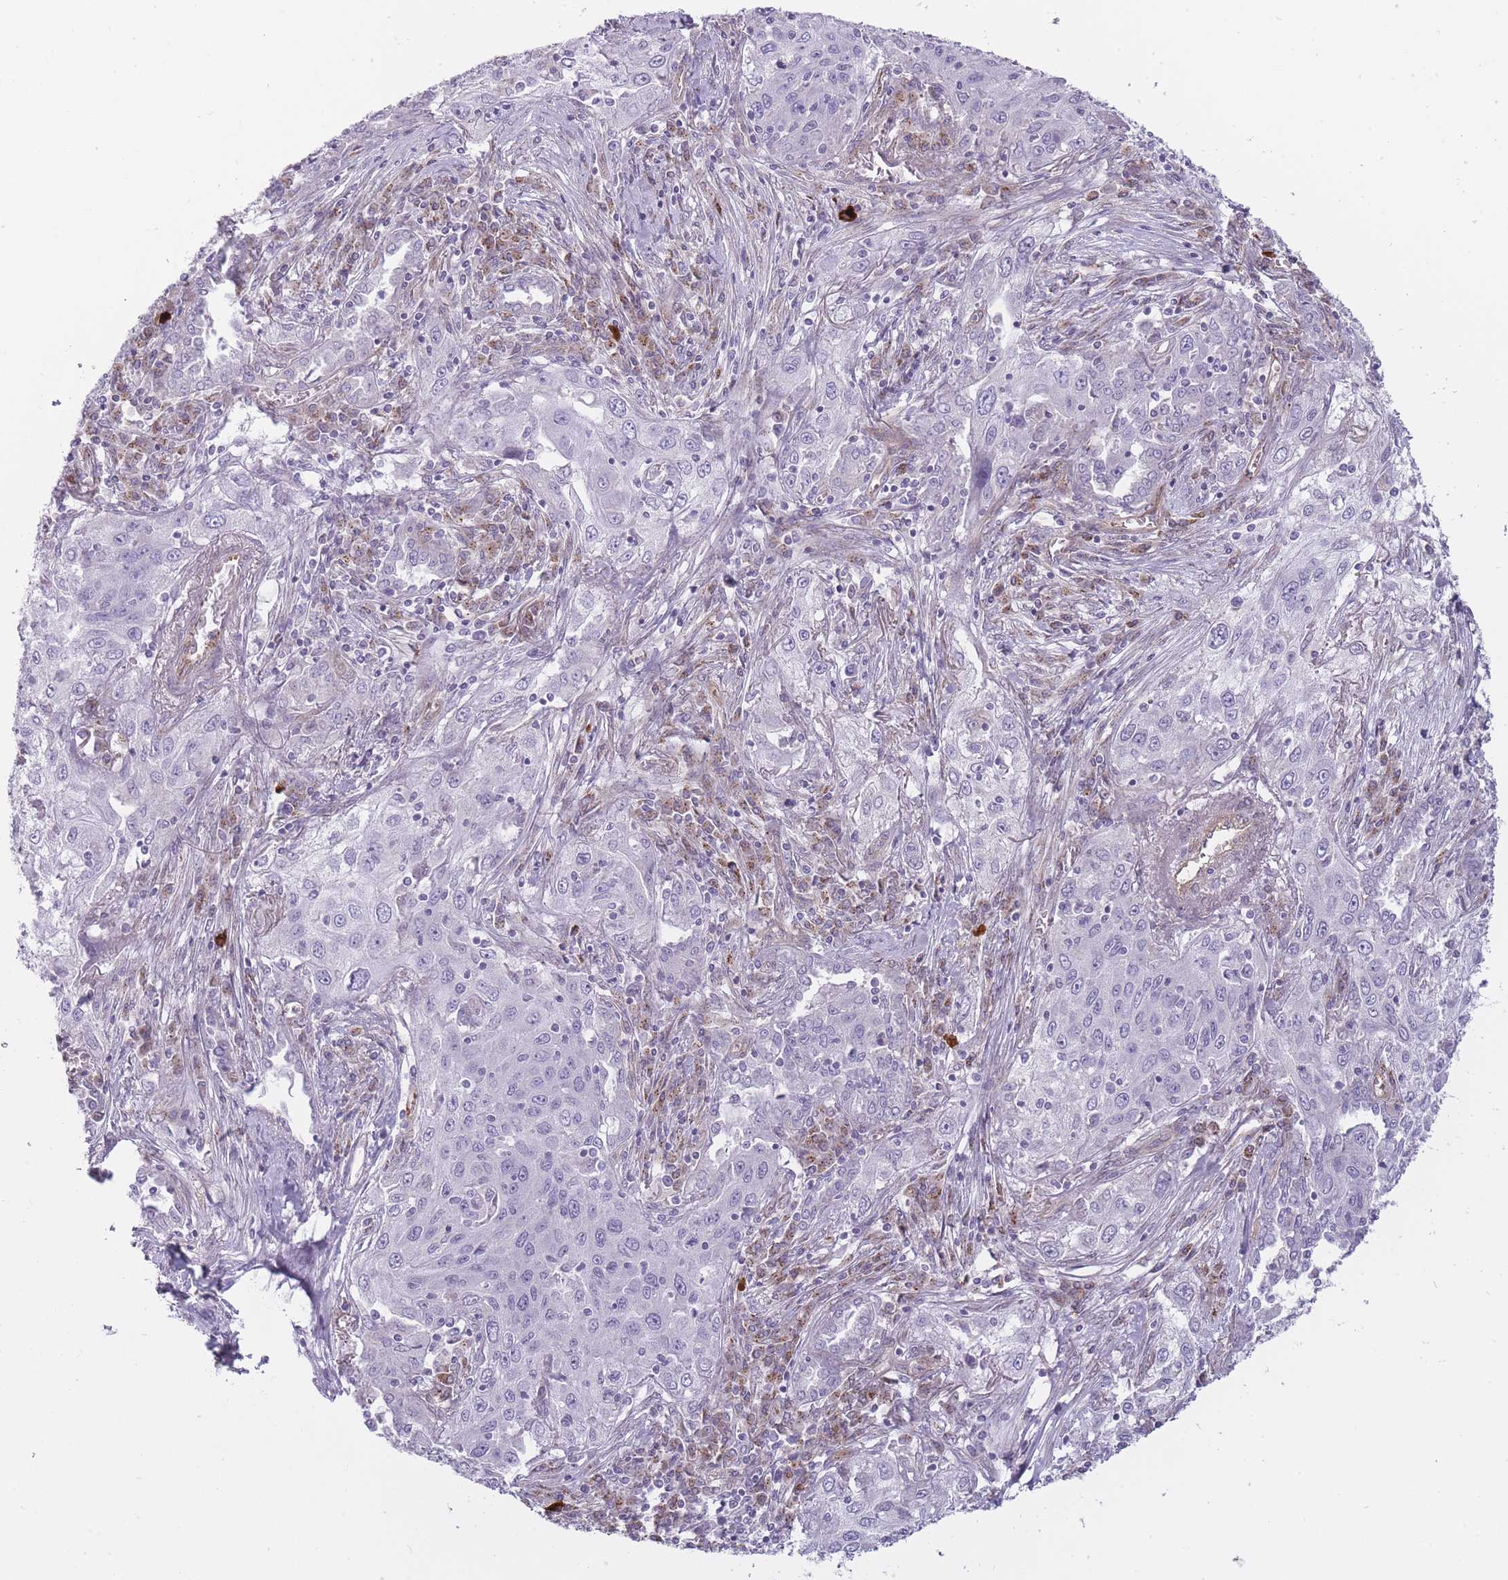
{"staining": {"intensity": "negative", "quantity": "none", "location": "none"}, "tissue": "lung cancer", "cell_type": "Tumor cells", "image_type": "cancer", "snomed": [{"axis": "morphology", "description": "Squamous cell carcinoma, NOS"}, {"axis": "topography", "description": "Lung"}], "caption": "There is no significant expression in tumor cells of lung squamous cell carcinoma.", "gene": "PGRMC2", "patient": {"sex": "female", "age": 69}}